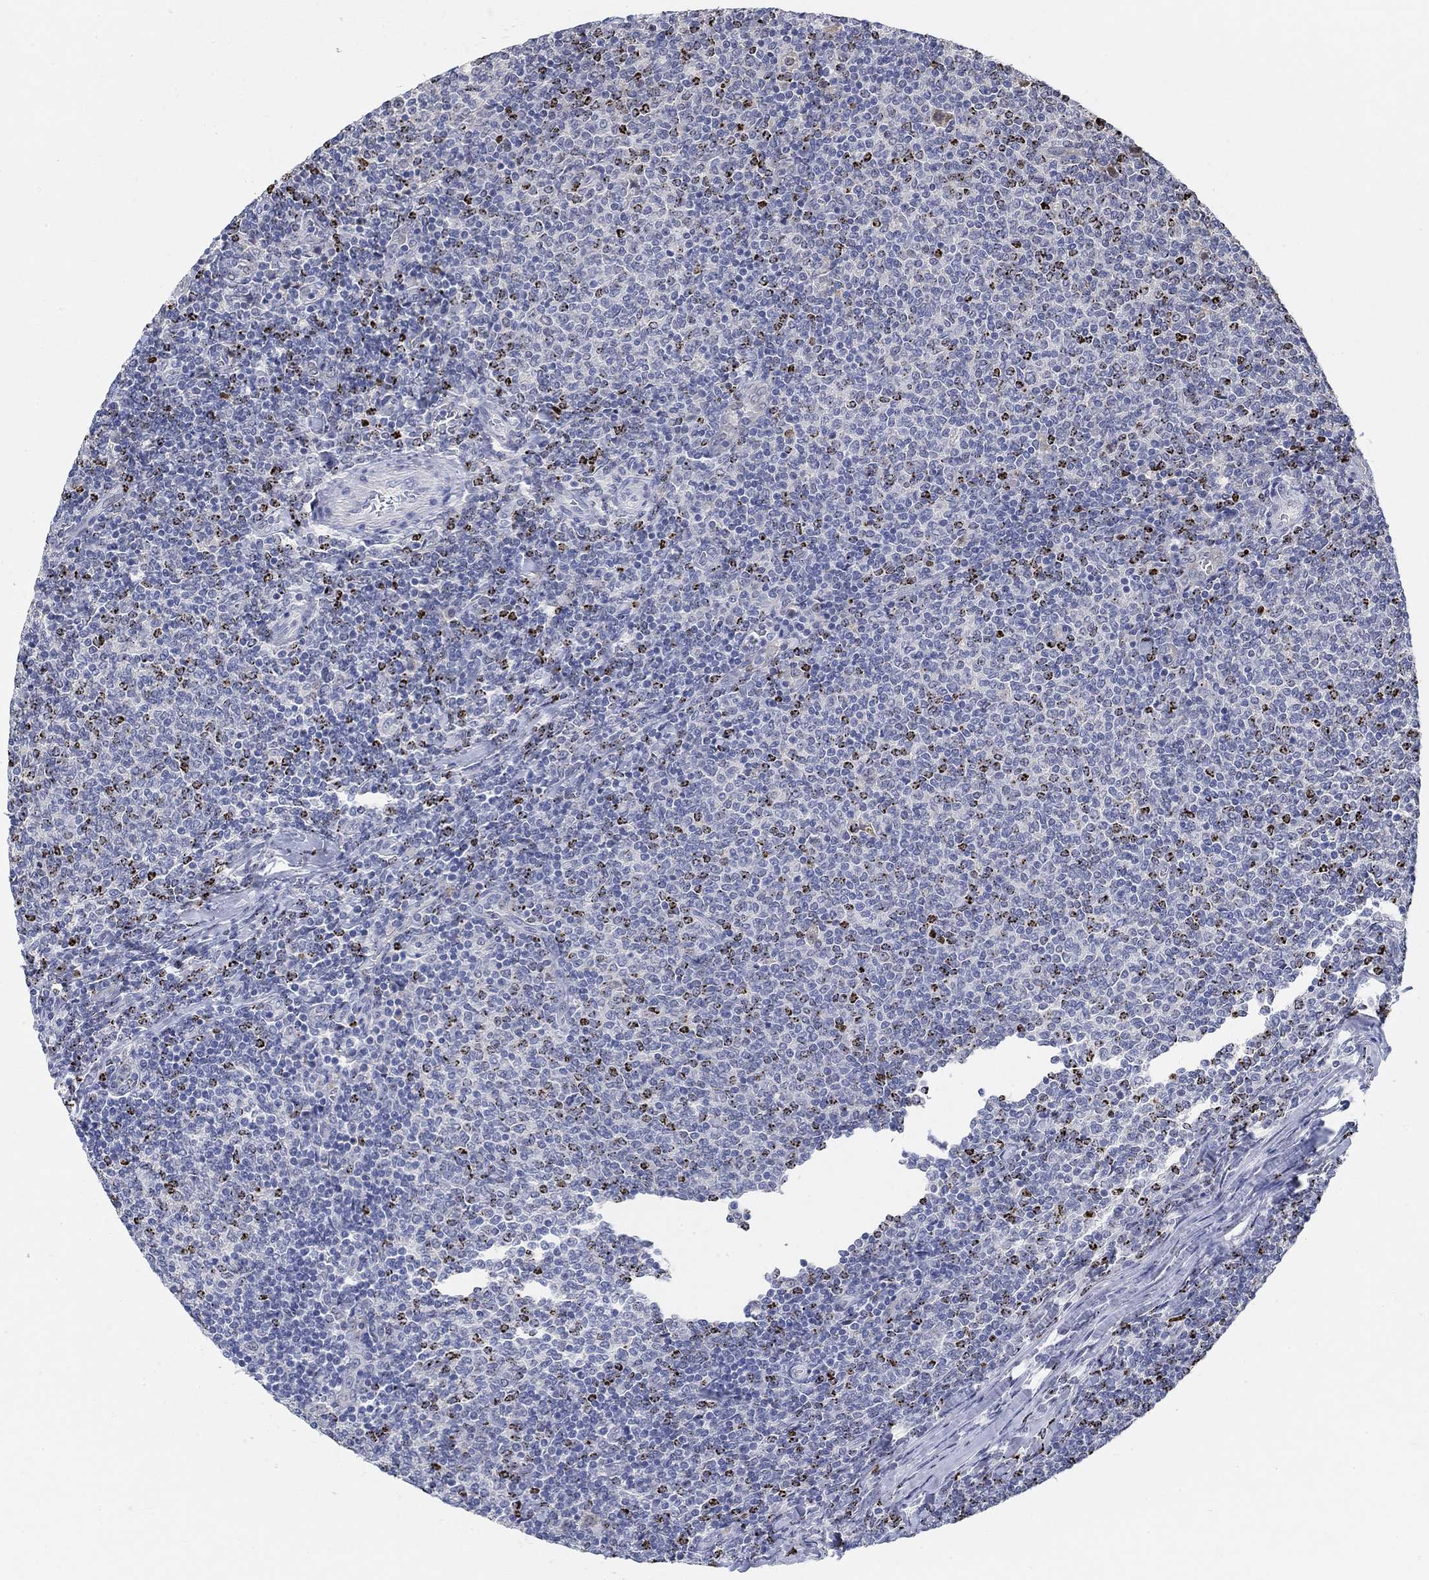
{"staining": {"intensity": "negative", "quantity": "none", "location": "none"}, "tissue": "lymphoma", "cell_type": "Tumor cells", "image_type": "cancer", "snomed": [{"axis": "morphology", "description": "Malignant lymphoma, non-Hodgkin's type, Low grade"}, {"axis": "topography", "description": "Lymph node"}], "caption": "This is an IHC photomicrograph of lymphoma. There is no staining in tumor cells.", "gene": "SNTG2", "patient": {"sex": "male", "age": 52}}